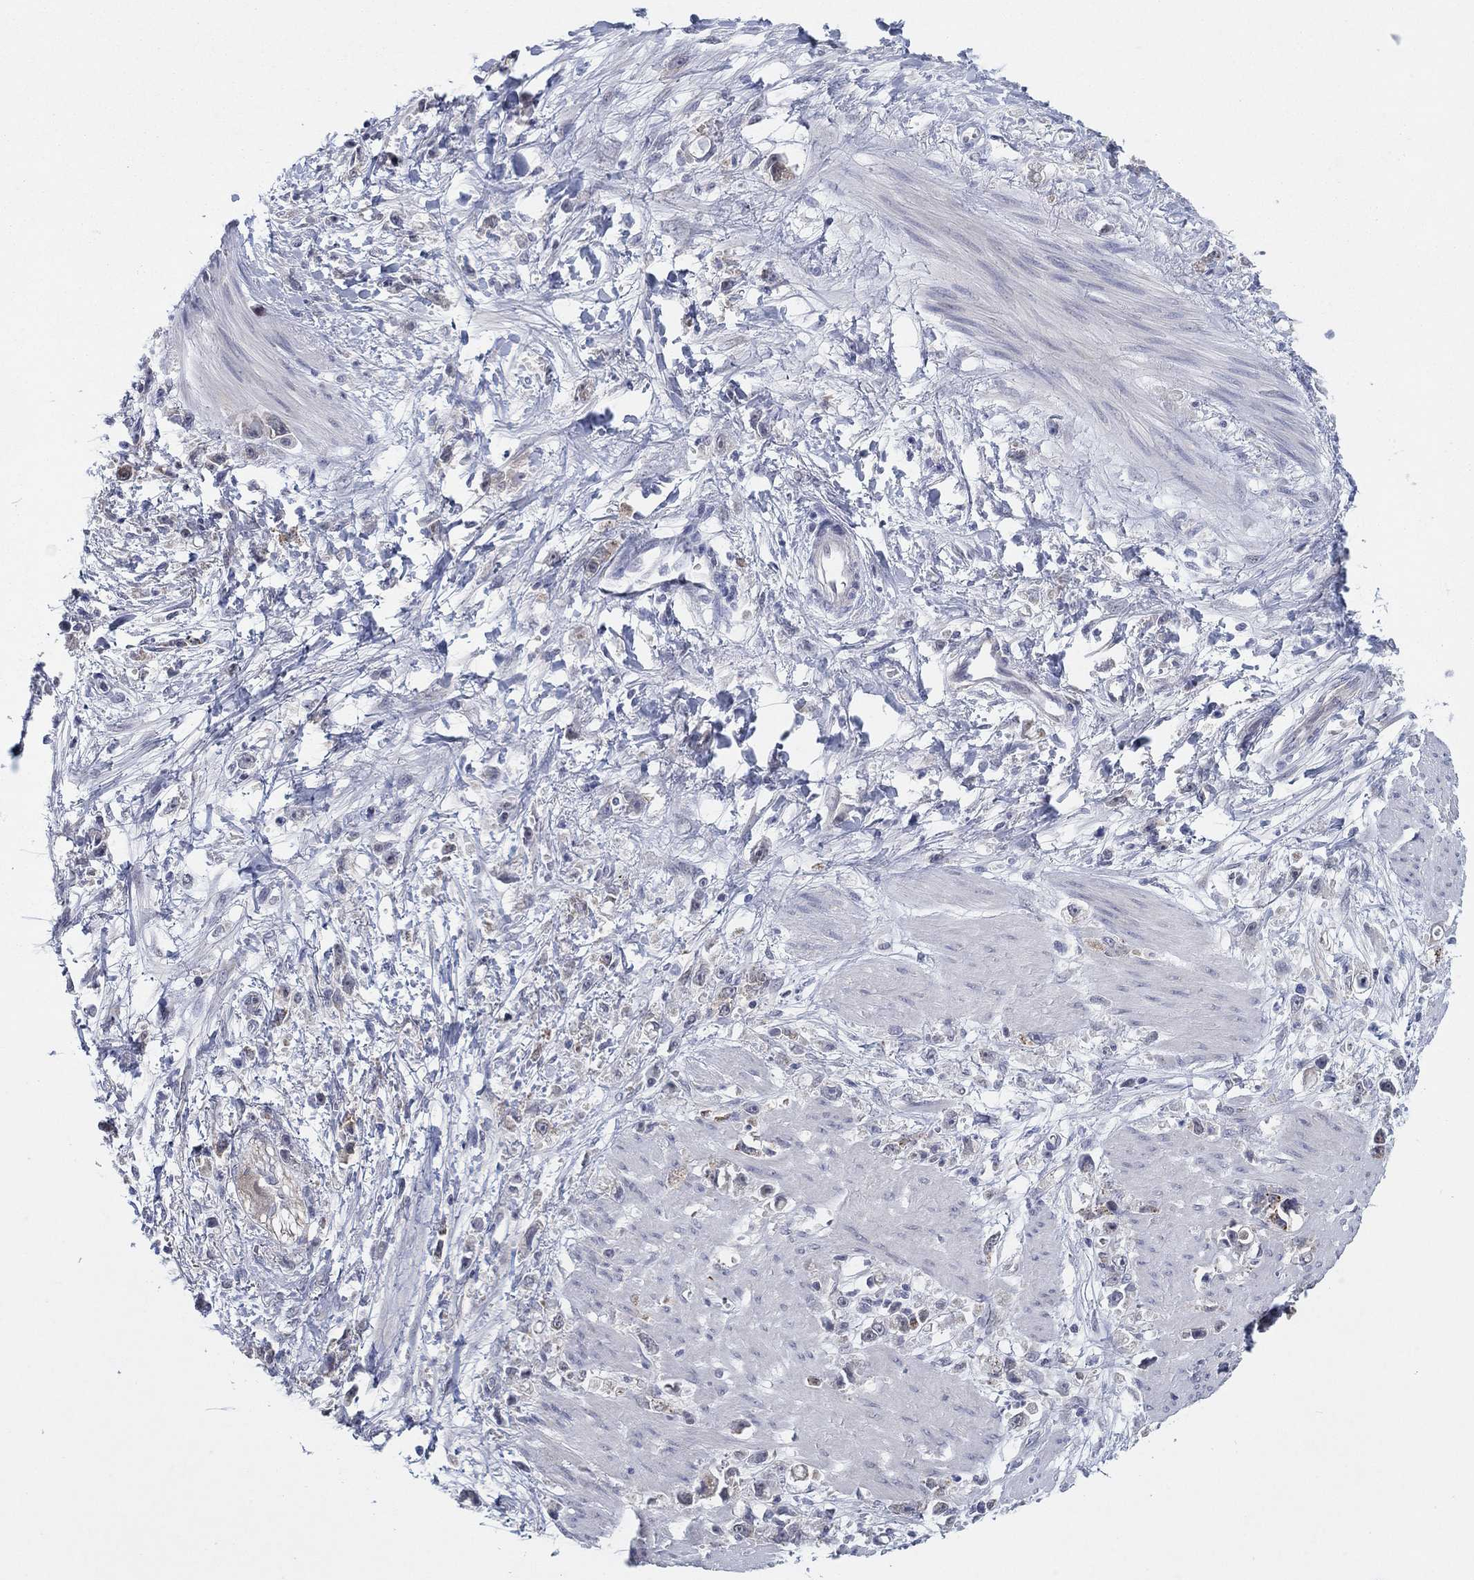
{"staining": {"intensity": "negative", "quantity": "none", "location": "none"}, "tissue": "stomach cancer", "cell_type": "Tumor cells", "image_type": "cancer", "snomed": [{"axis": "morphology", "description": "Adenocarcinoma, NOS"}, {"axis": "topography", "description": "Stomach"}], "caption": "An immunohistochemistry image of stomach adenocarcinoma is shown. There is no staining in tumor cells of stomach adenocarcinoma.", "gene": "SDC1", "patient": {"sex": "female", "age": 59}}